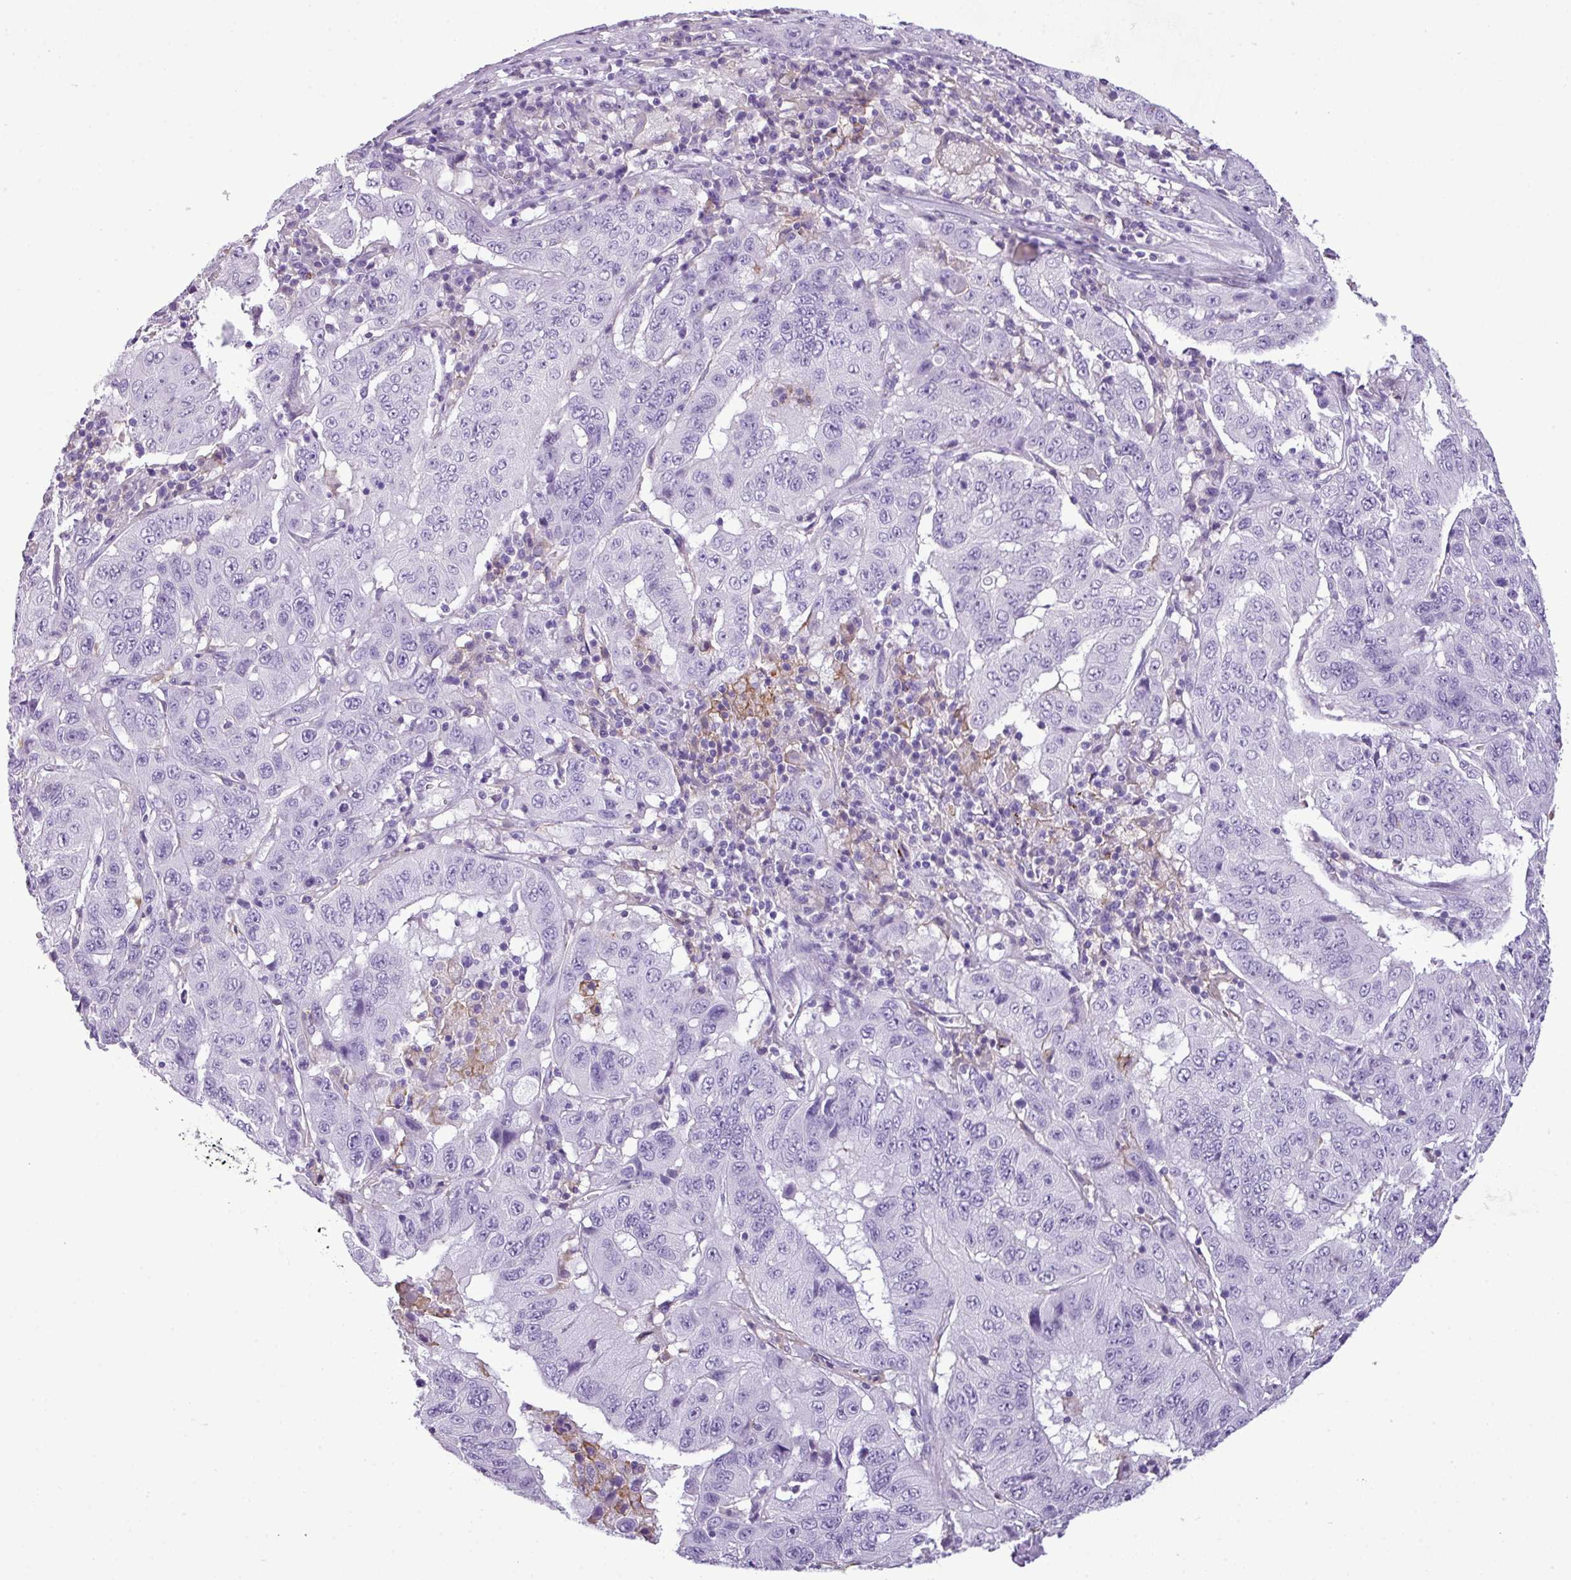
{"staining": {"intensity": "negative", "quantity": "none", "location": "none"}, "tissue": "pancreatic cancer", "cell_type": "Tumor cells", "image_type": "cancer", "snomed": [{"axis": "morphology", "description": "Adenocarcinoma, NOS"}, {"axis": "topography", "description": "Pancreas"}], "caption": "This is a histopathology image of IHC staining of pancreatic adenocarcinoma, which shows no expression in tumor cells.", "gene": "RBMXL2", "patient": {"sex": "male", "age": 63}}